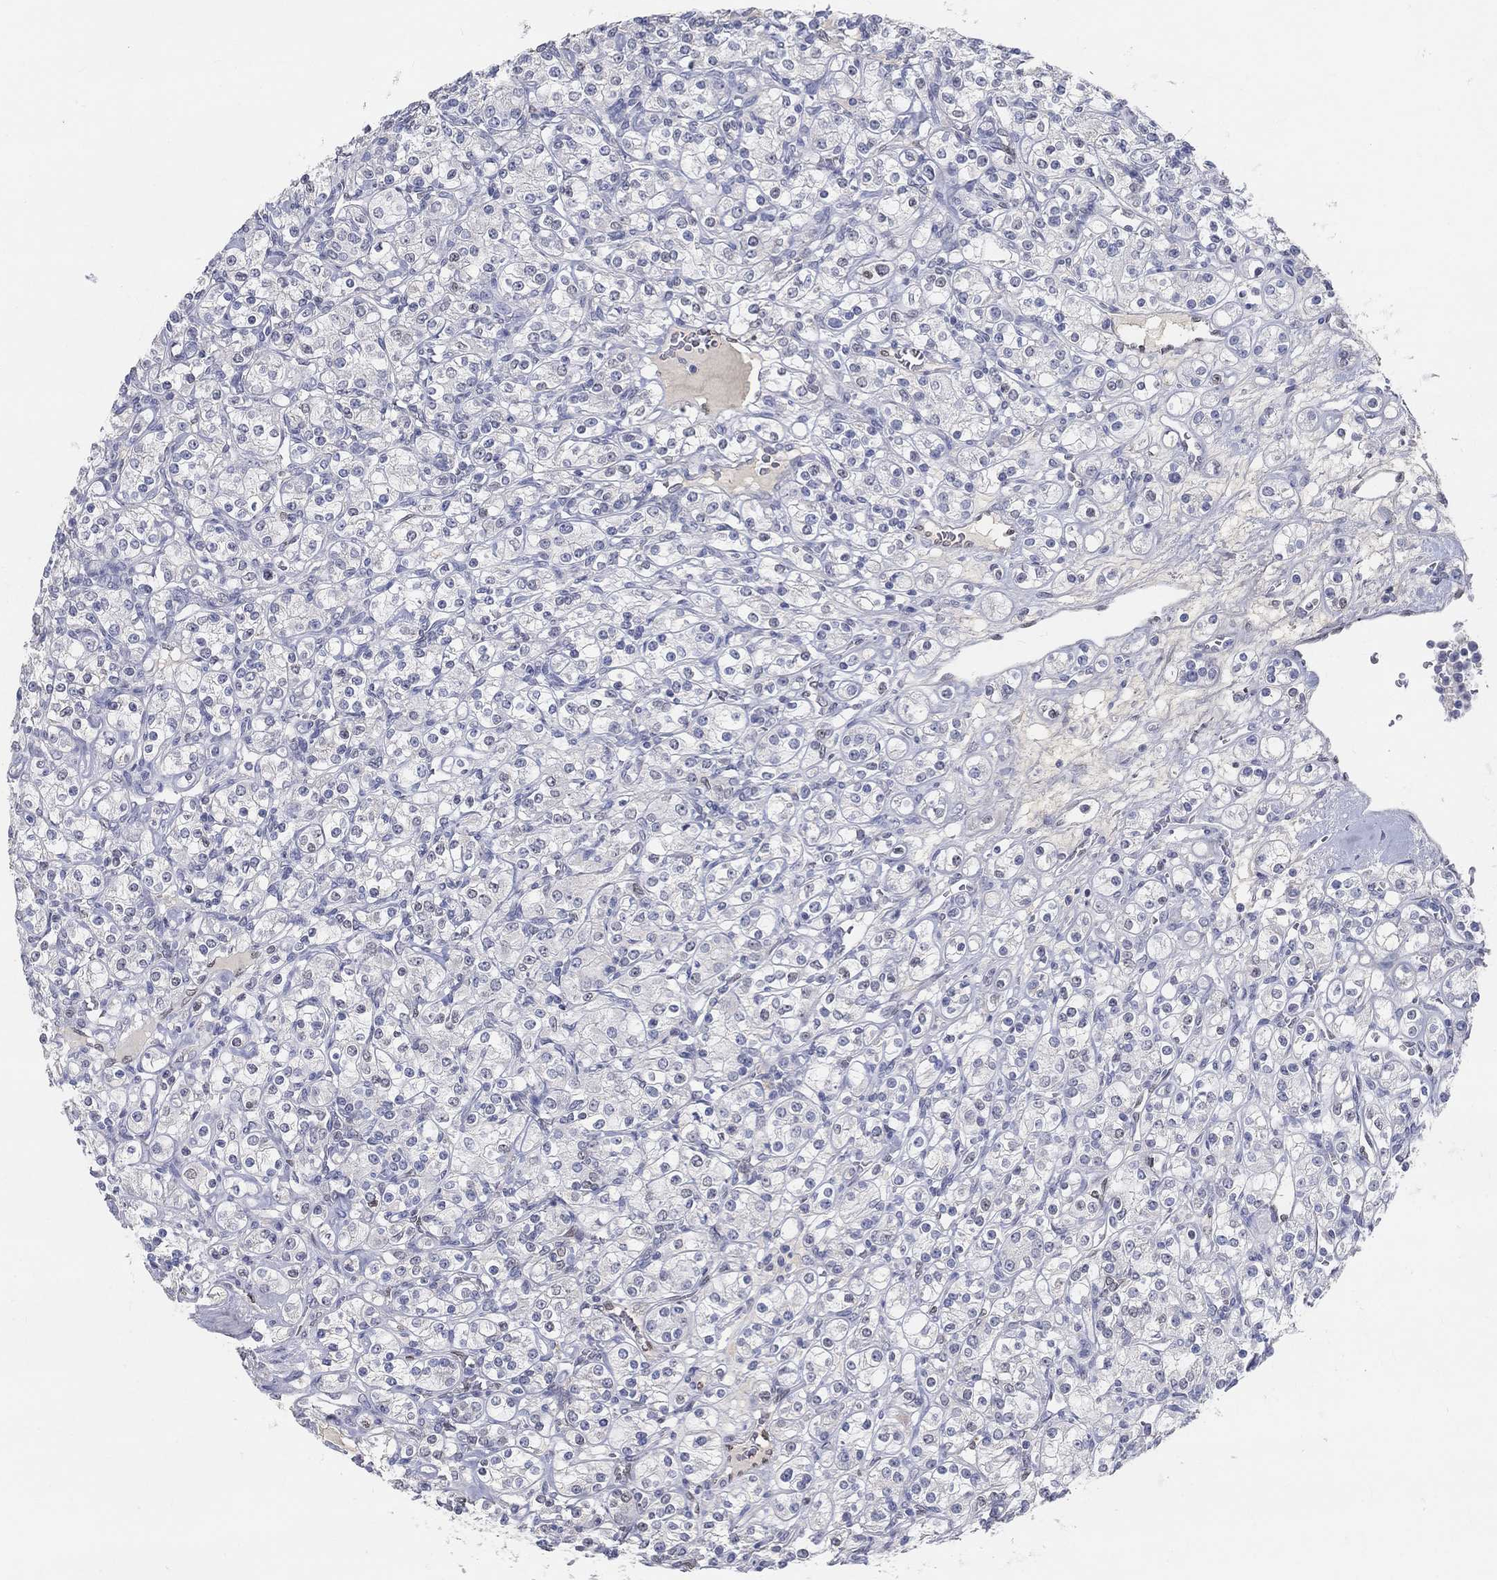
{"staining": {"intensity": "negative", "quantity": "none", "location": "none"}, "tissue": "renal cancer", "cell_type": "Tumor cells", "image_type": "cancer", "snomed": [{"axis": "morphology", "description": "Adenocarcinoma, NOS"}, {"axis": "topography", "description": "Kidney"}], "caption": "A high-resolution histopathology image shows immunohistochemistry (IHC) staining of renal cancer (adenocarcinoma), which displays no significant expression in tumor cells.", "gene": "FGF2", "patient": {"sex": "male", "age": 77}}